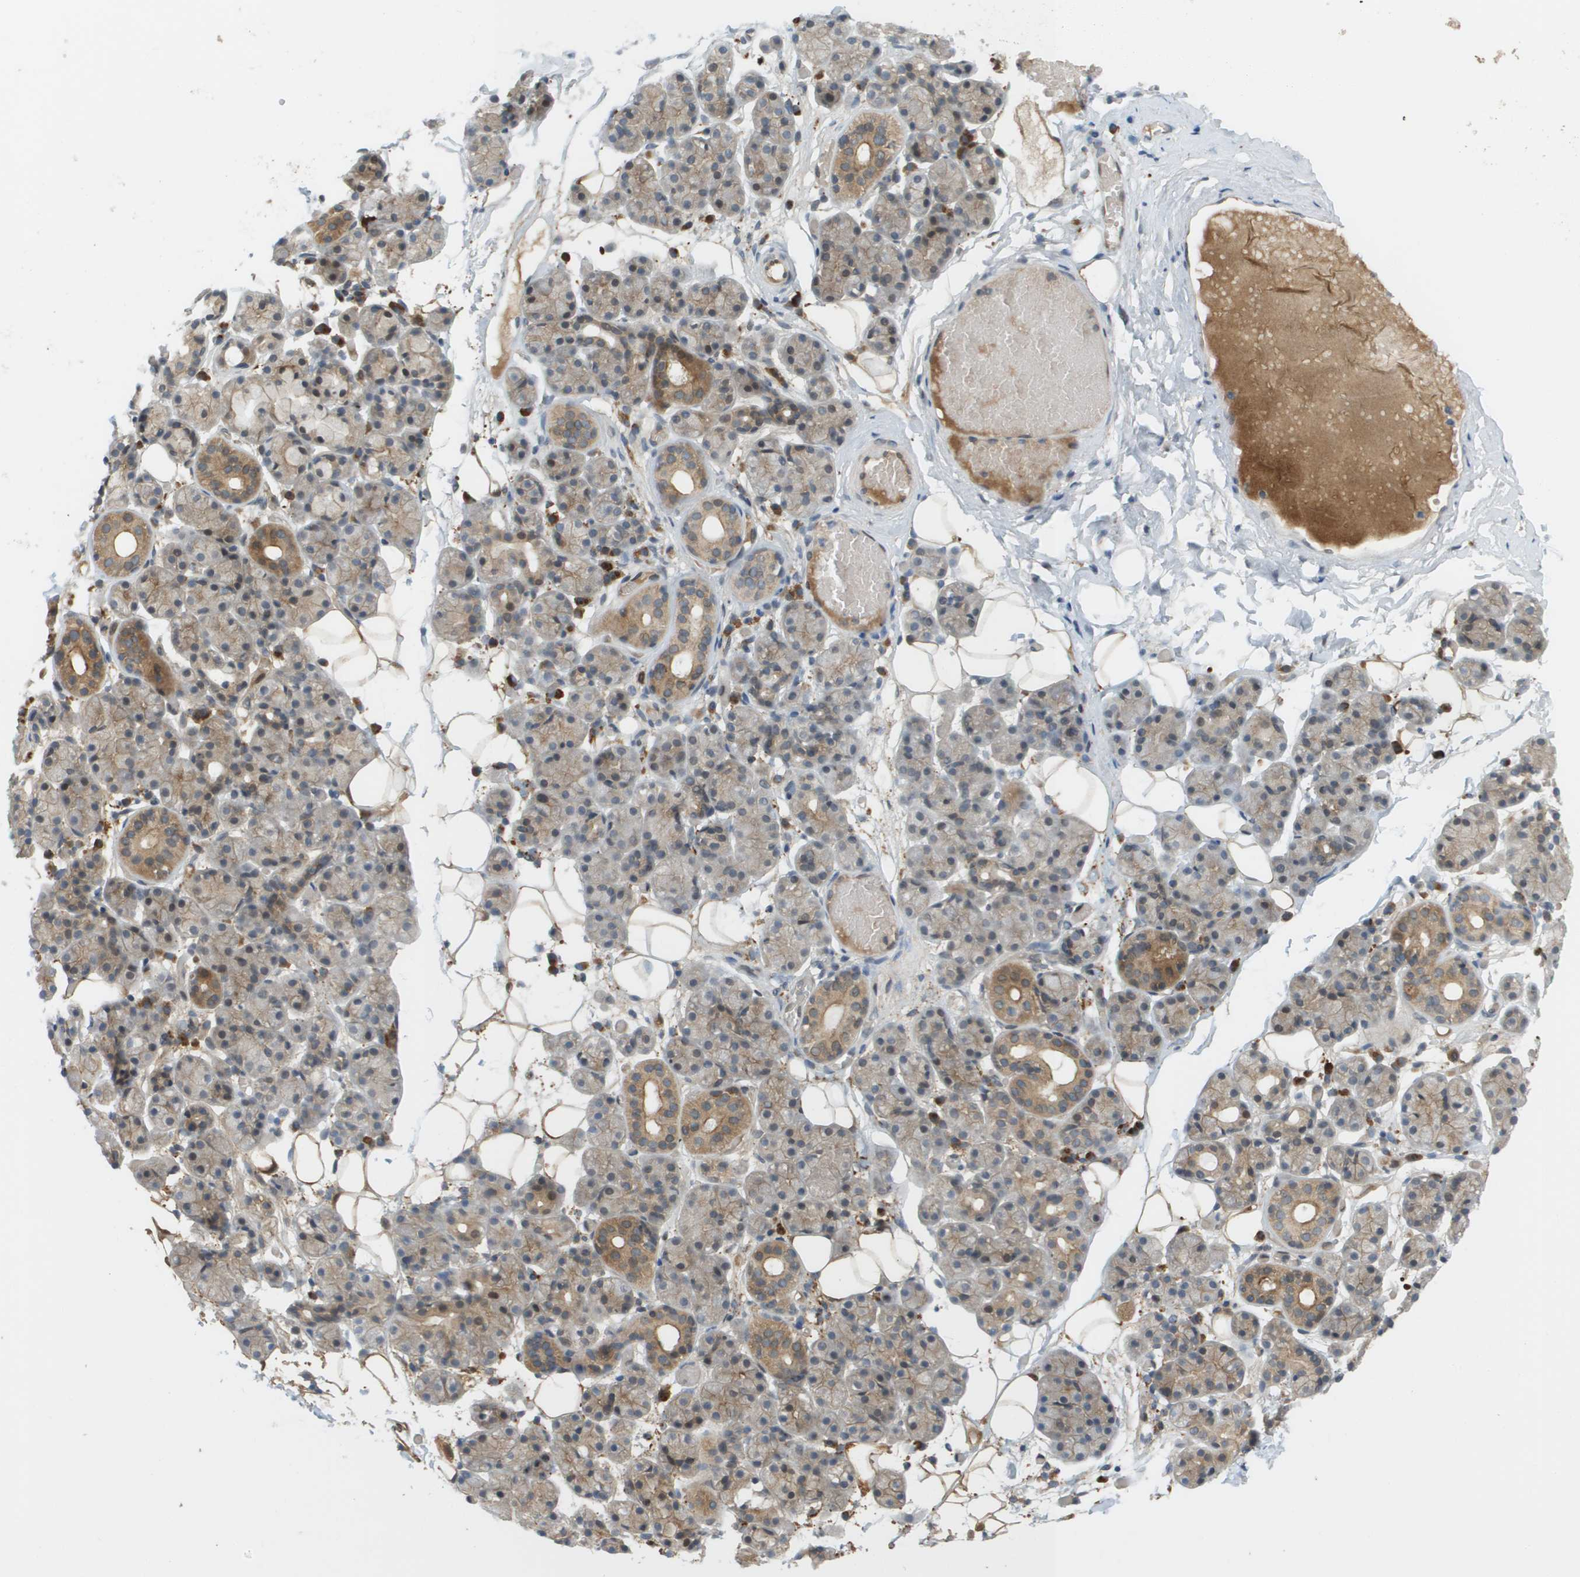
{"staining": {"intensity": "moderate", "quantity": ">75%", "location": "cytoplasmic/membranous,nuclear"}, "tissue": "salivary gland", "cell_type": "Glandular cells", "image_type": "normal", "snomed": [{"axis": "morphology", "description": "Normal tissue, NOS"}, {"axis": "topography", "description": "Salivary gland"}], "caption": "Brown immunohistochemical staining in benign salivary gland reveals moderate cytoplasmic/membranous,nuclear expression in approximately >75% of glandular cells. (Brightfield microscopy of DAB IHC at high magnification).", "gene": "CACNB4", "patient": {"sex": "male", "age": 63}}